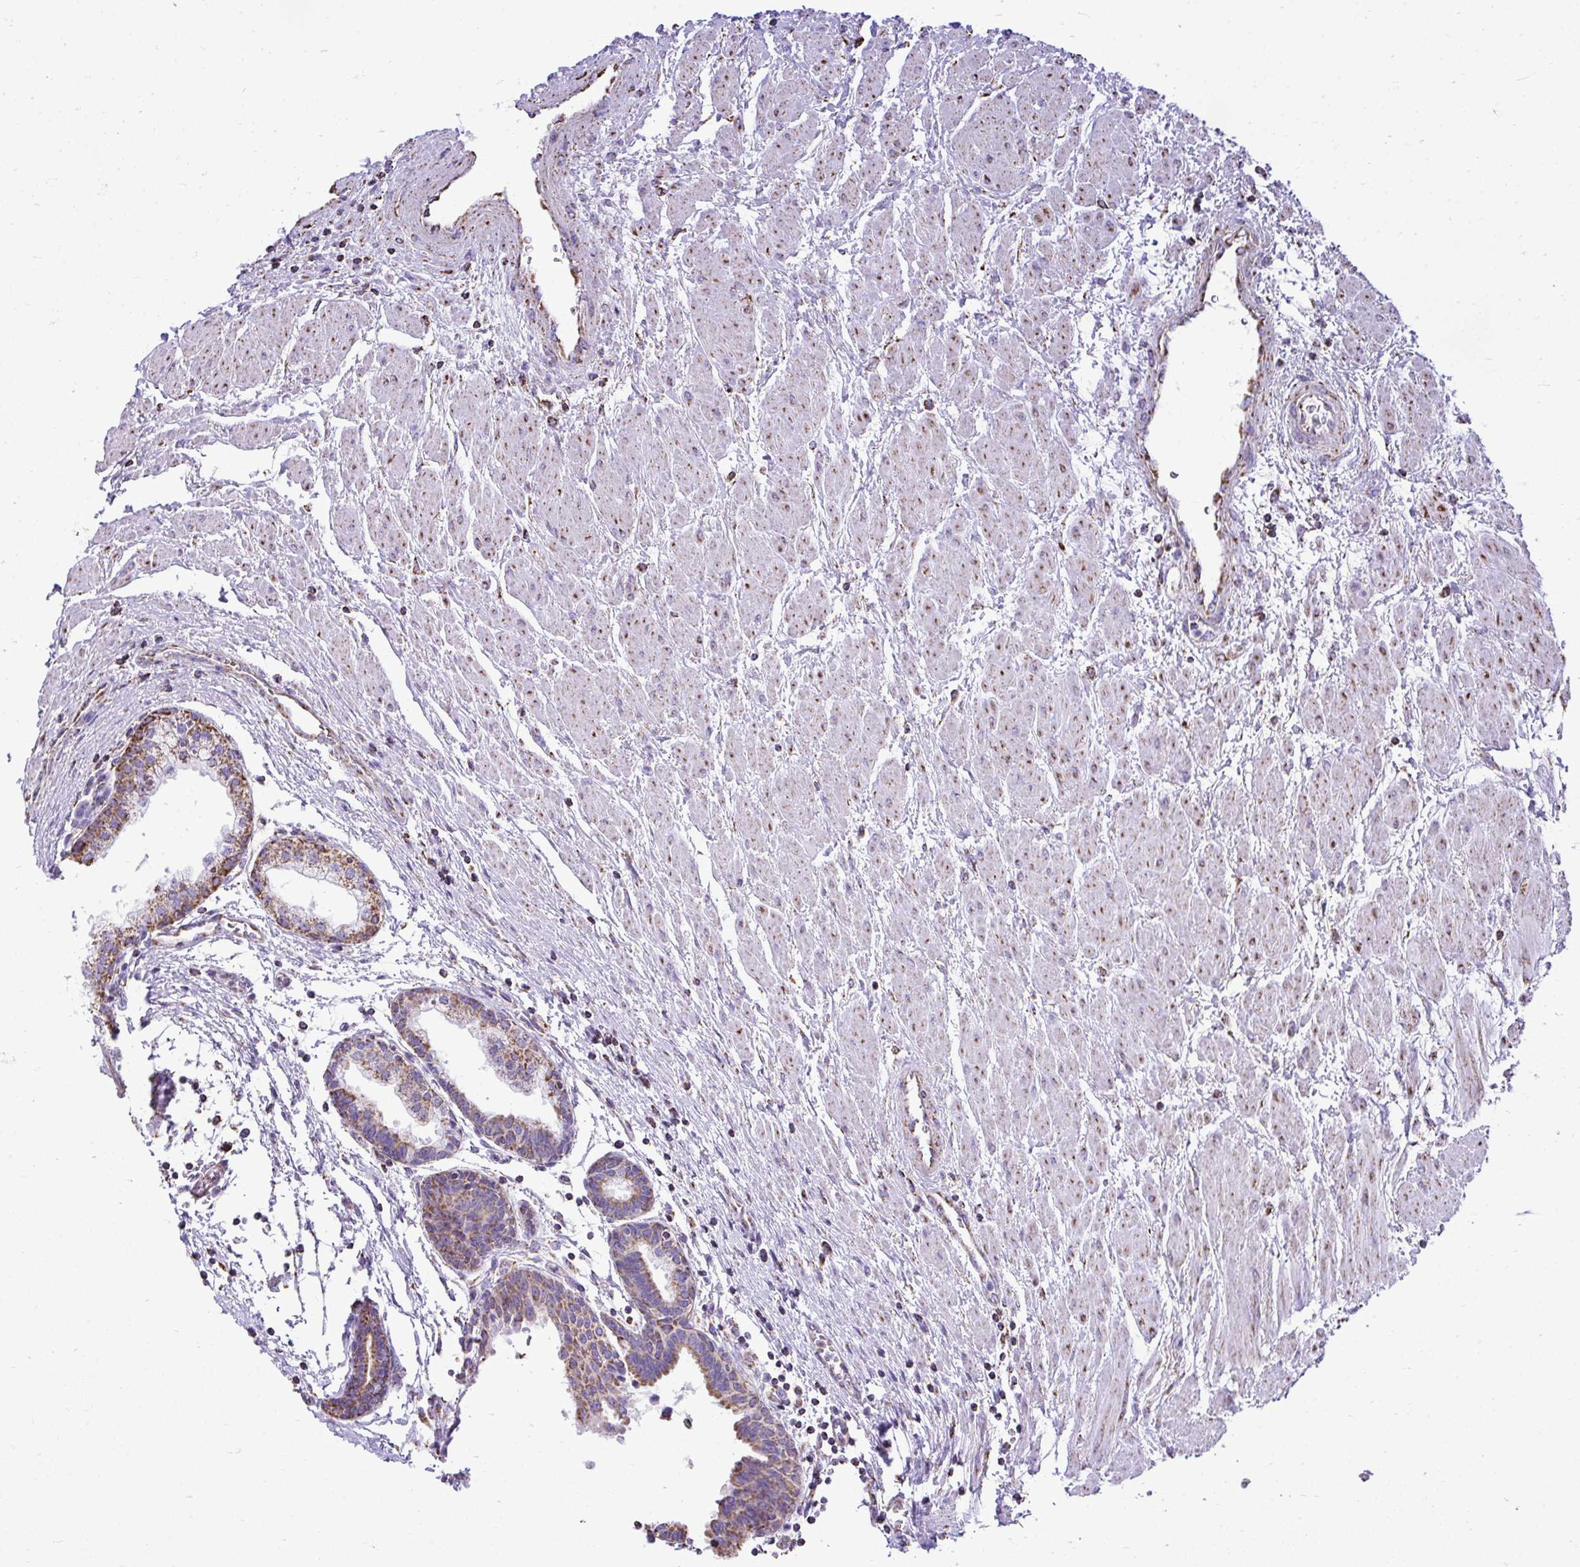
{"staining": {"intensity": "moderate", "quantity": ">75%", "location": "cytoplasmic/membranous"}, "tissue": "prostate cancer", "cell_type": "Tumor cells", "image_type": "cancer", "snomed": [{"axis": "morphology", "description": "Adenocarcinoma, High grade"}, {"axis": "topography", "description": "Prostate"}], "caption": "Brown immunohistochemical staining in human prostate cancer demonstrates moderate cytoplasmic/membranous staining in about >75% of tumor cells.", "gene": "MPZL2", "patient": {"sex": "male", "age": 58}}